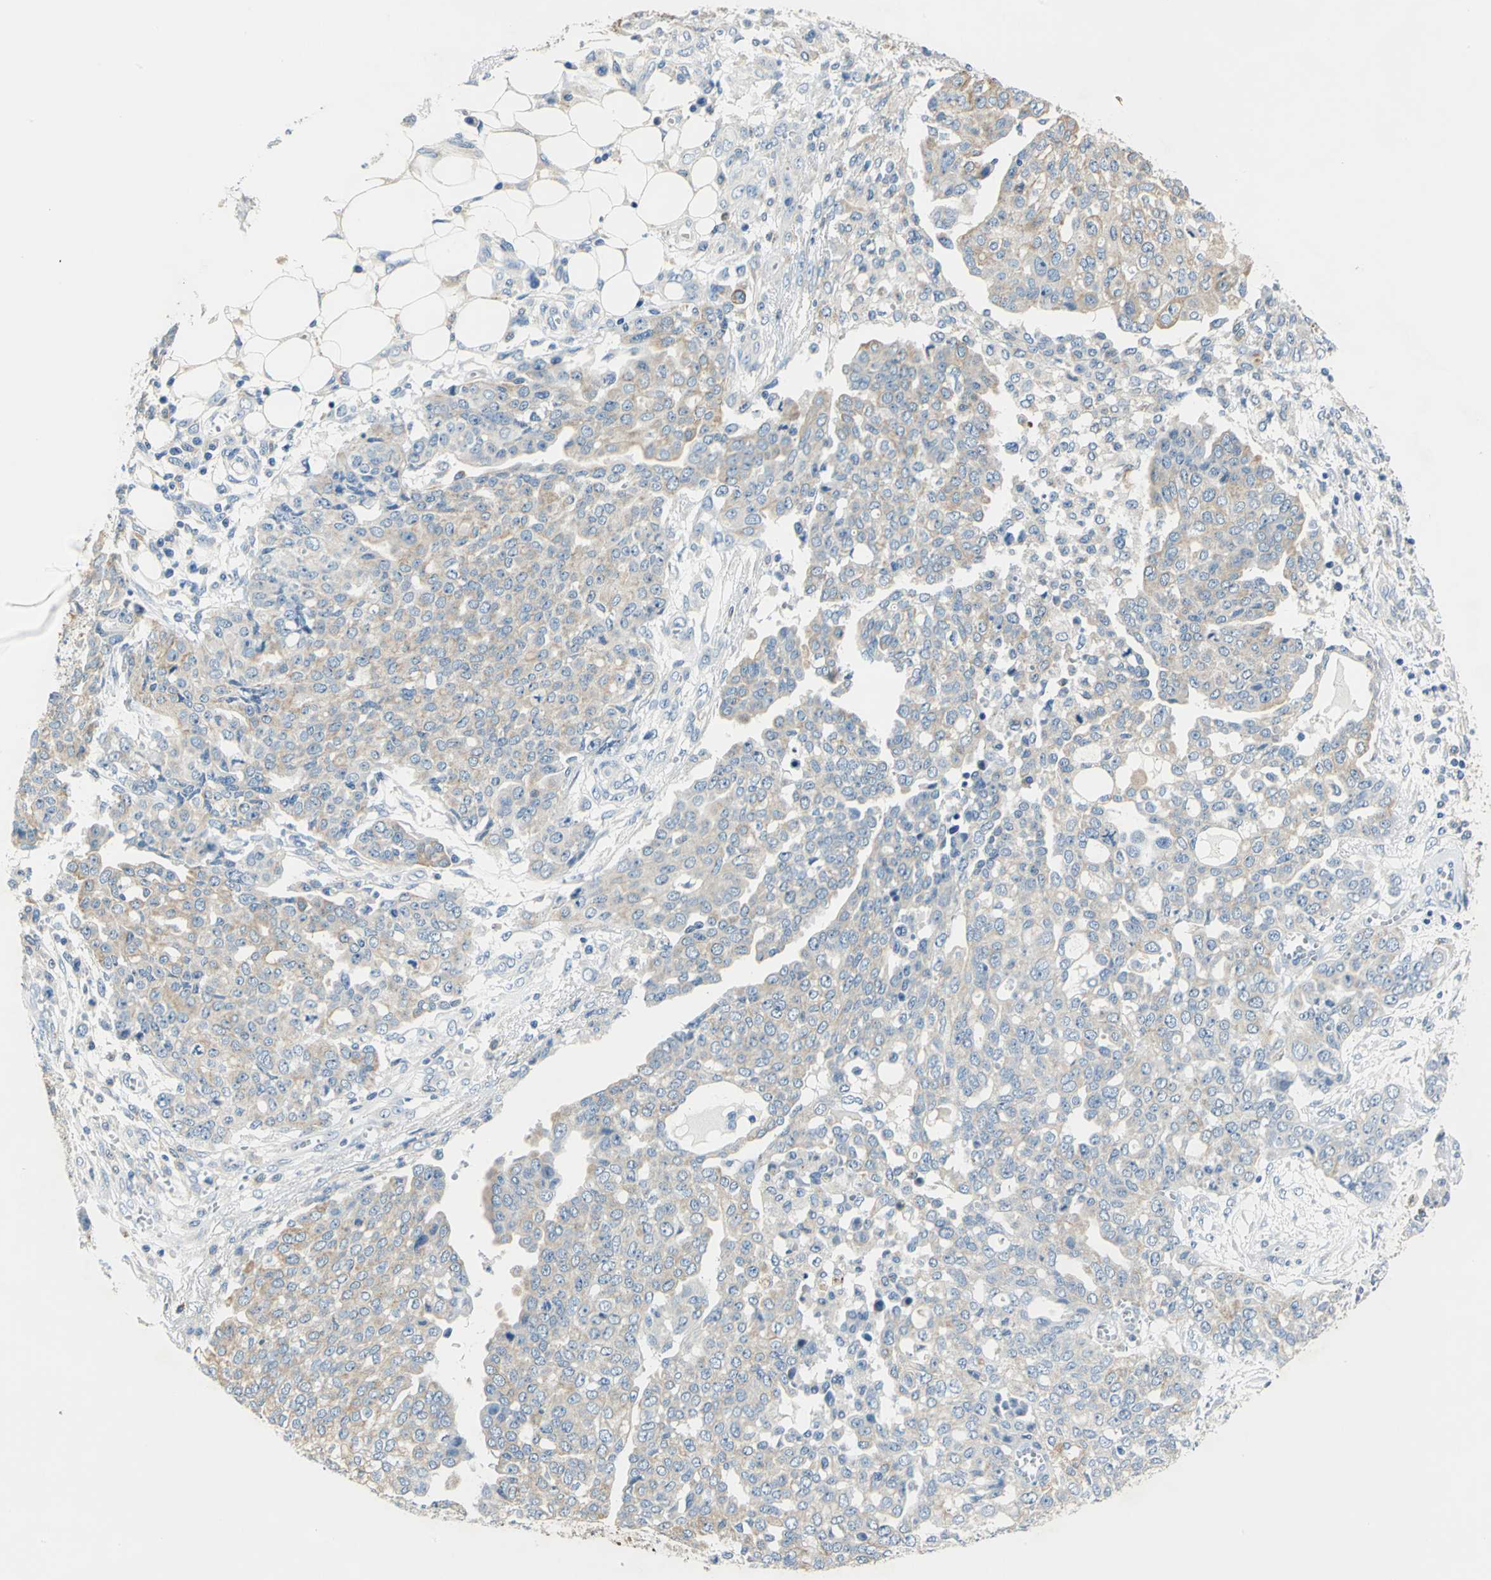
{"staining": {"intensity": "weak", "quantity": ">75%", "location": "cytoplasmic/membranous"}, "tissue": "ovarian cancer", "cell_type": "Tumor cells", "image_type": "cancer", "snomed": [{"axis": "morphology", "description": "Cystadenocarcinoma, serous, NOS"}, {"axis": "topography", "description": "Soft tissue"}, {"axis": "topography", "description": "Ovary"}], "caption": "Serous cystadenocarcinoma (ovarian) tissue displays weak cytoplasmic/membranous staining in approximately >75% of tumor cells, visualized by immunohistochemistry.", "gene": "RASD2", "patient": {"sex": "female", "age": 57}}